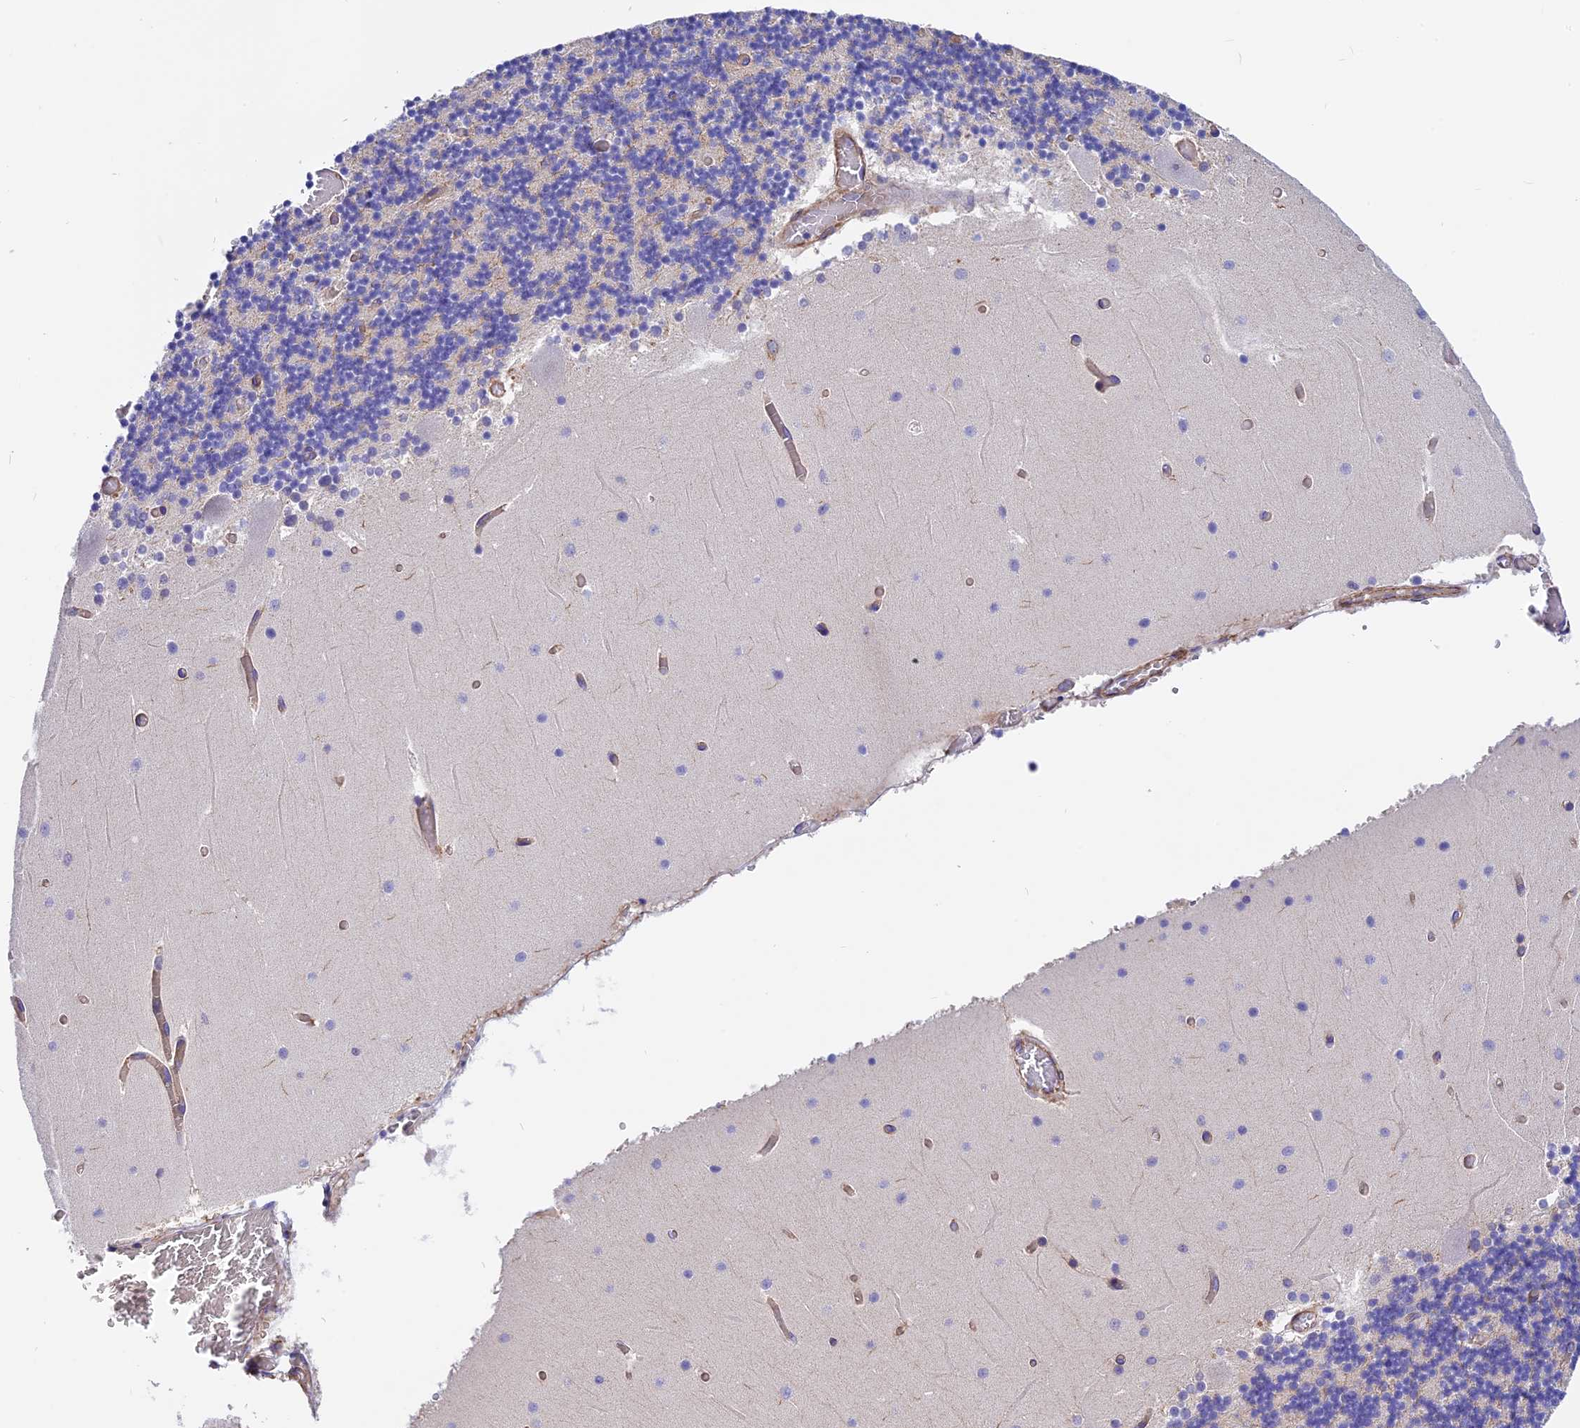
{"staining": {"intensity": "negative", "quantity": "none", "location": "none"}, "tissue": "cerebellum", "cell_type": "Cells in granular layer", "image_type": "normal", "snomed": [{"axis": "morphology", "description": "Normal tissue, NOS"}, {"axis": "topography", "description": "Cerebellum"}], "caption": "IHC histopathology image of normal cerebellum: cerebellum stained with DAB exhibits no significant protein staining in cells in granular layer.", "gene": "MED20", "patient": {"sex": "female", "age": 28}}